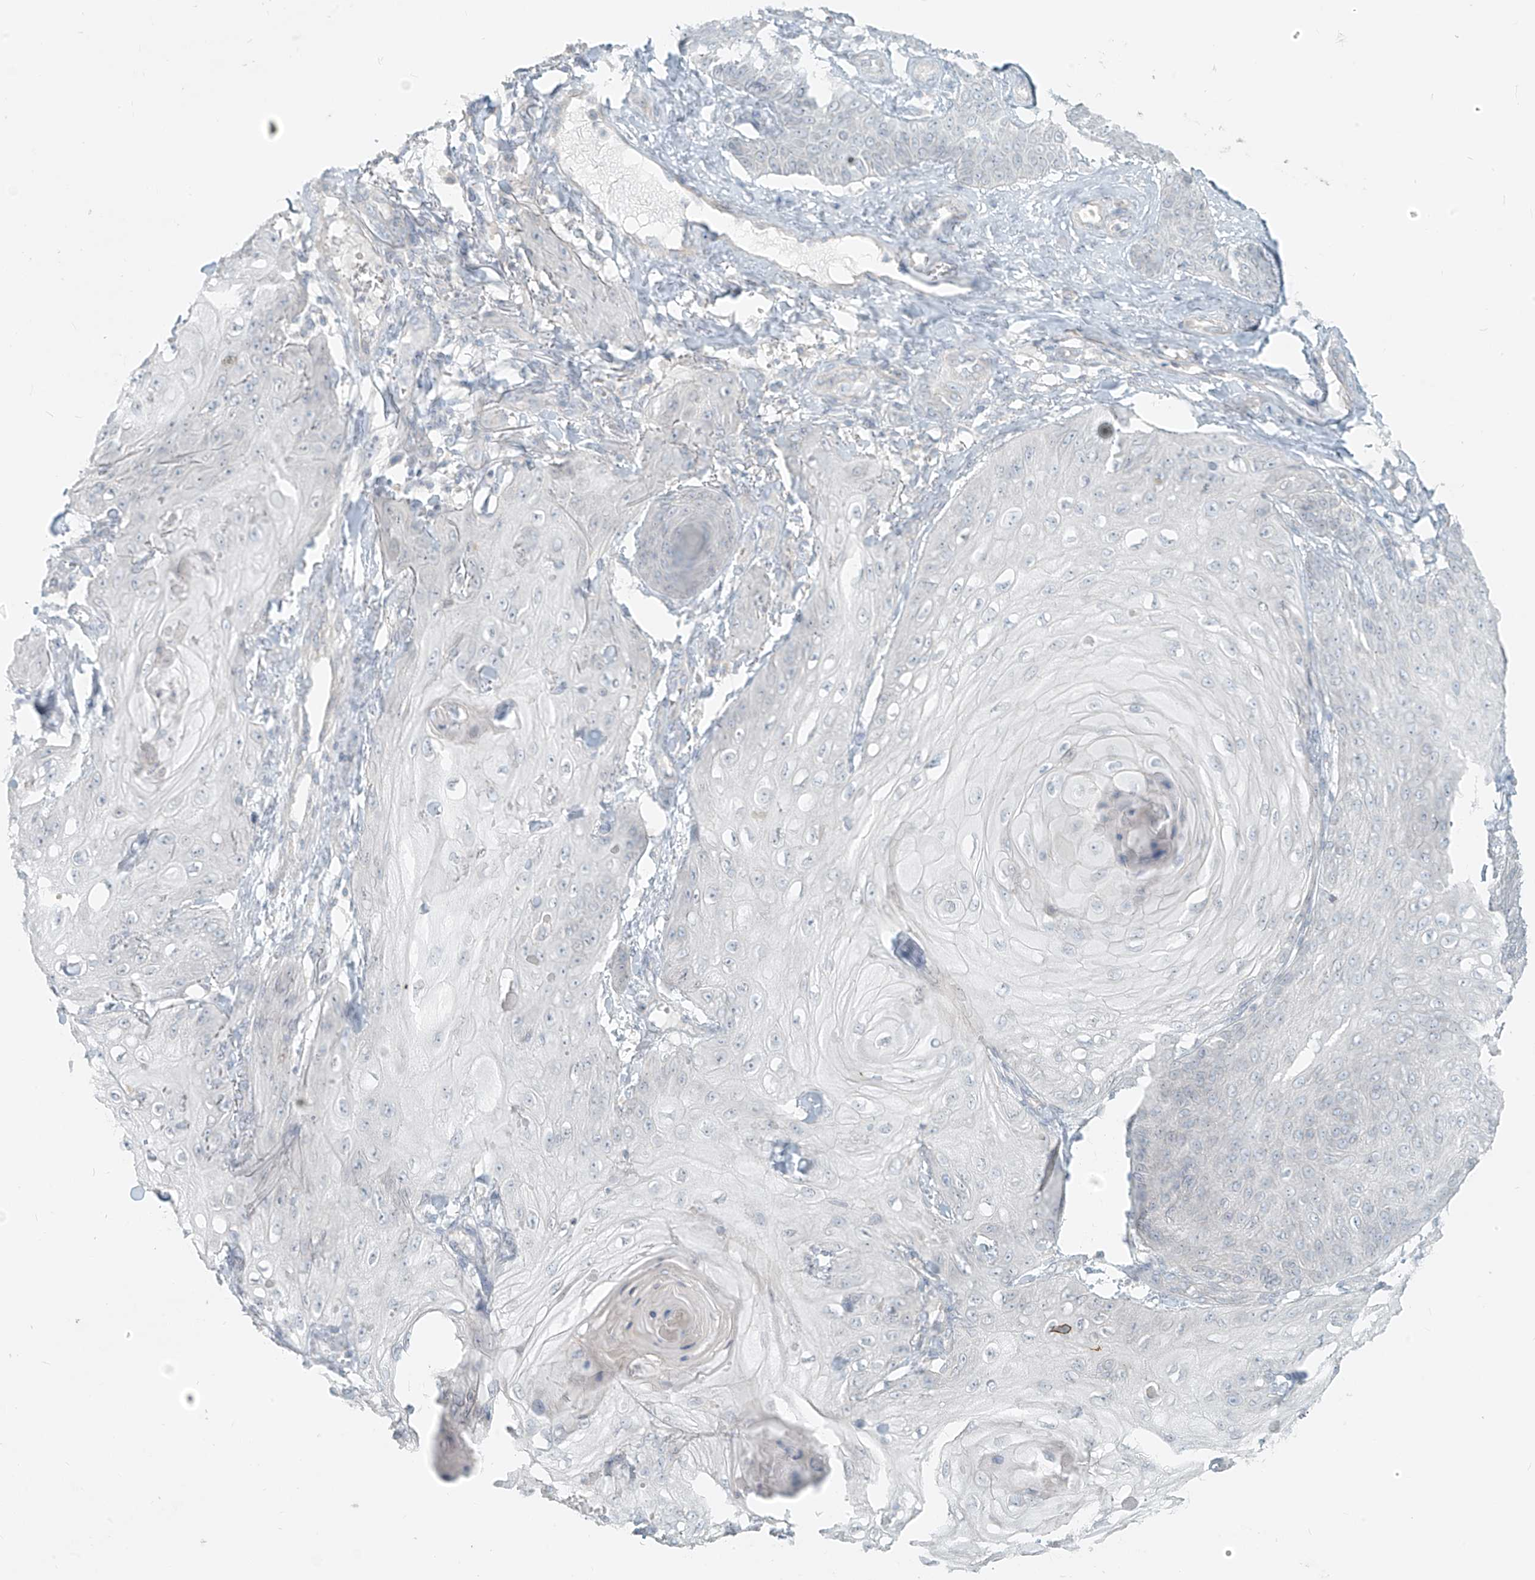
{"staining": {"intensity": "negative", "quantity": "none", "location": "none"}, "tissue": "skin cancer", "cell_type": "Tumor cells", "image_type": "cancer", "snomed": [{"axis": "morphology", "description": "Squamous cell carcinoma, NOS"}, {"axis": "topography", "description": "Skin"}], "caption": "This is an immunohistochemistry (IHC) photomicrograph of human skin squamous cell carcinoma. There is no staining in tumor cells.", "gene": "OSBPL7", "patient": {"sex": "male", "age": 74}}